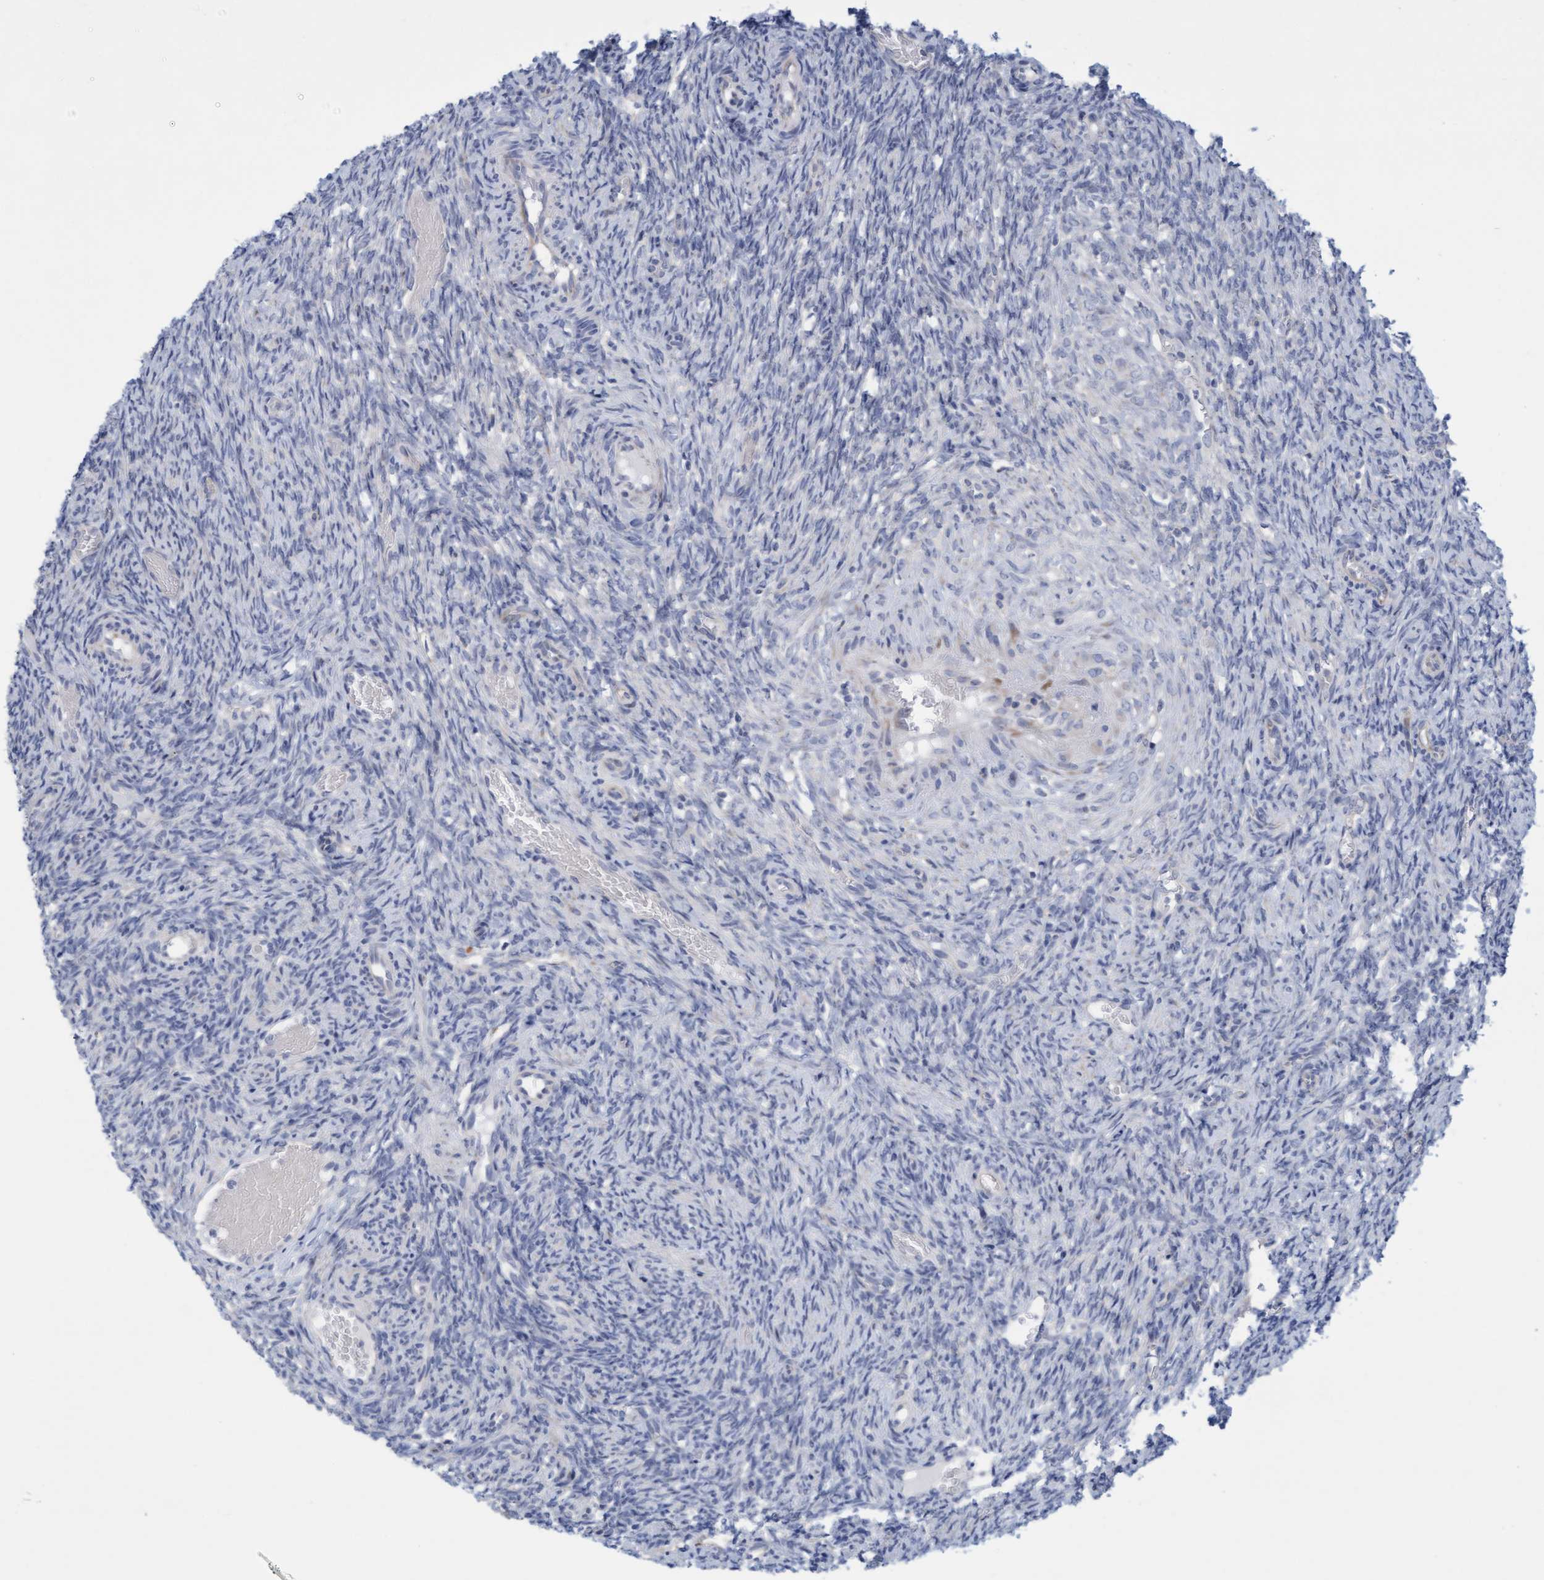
{"staining": {"intensity": "negative", "quantity": "none", "location": "none"}, "tissue": "ovary", "cell_type": "Ovarian stroma cells", "image_type": "normal", "snomed": [{"axis": "morphology", "description": "Normal tissue, NOS"}, {"axis": "topography", "description": "Ovary"}], "caption": "The immunohistochemistry histopathology image has no significant staining in ovarian stroma cells of ovary.", "gene": "SLC28A3", "patient": {"sex": "female", "age": 41}}